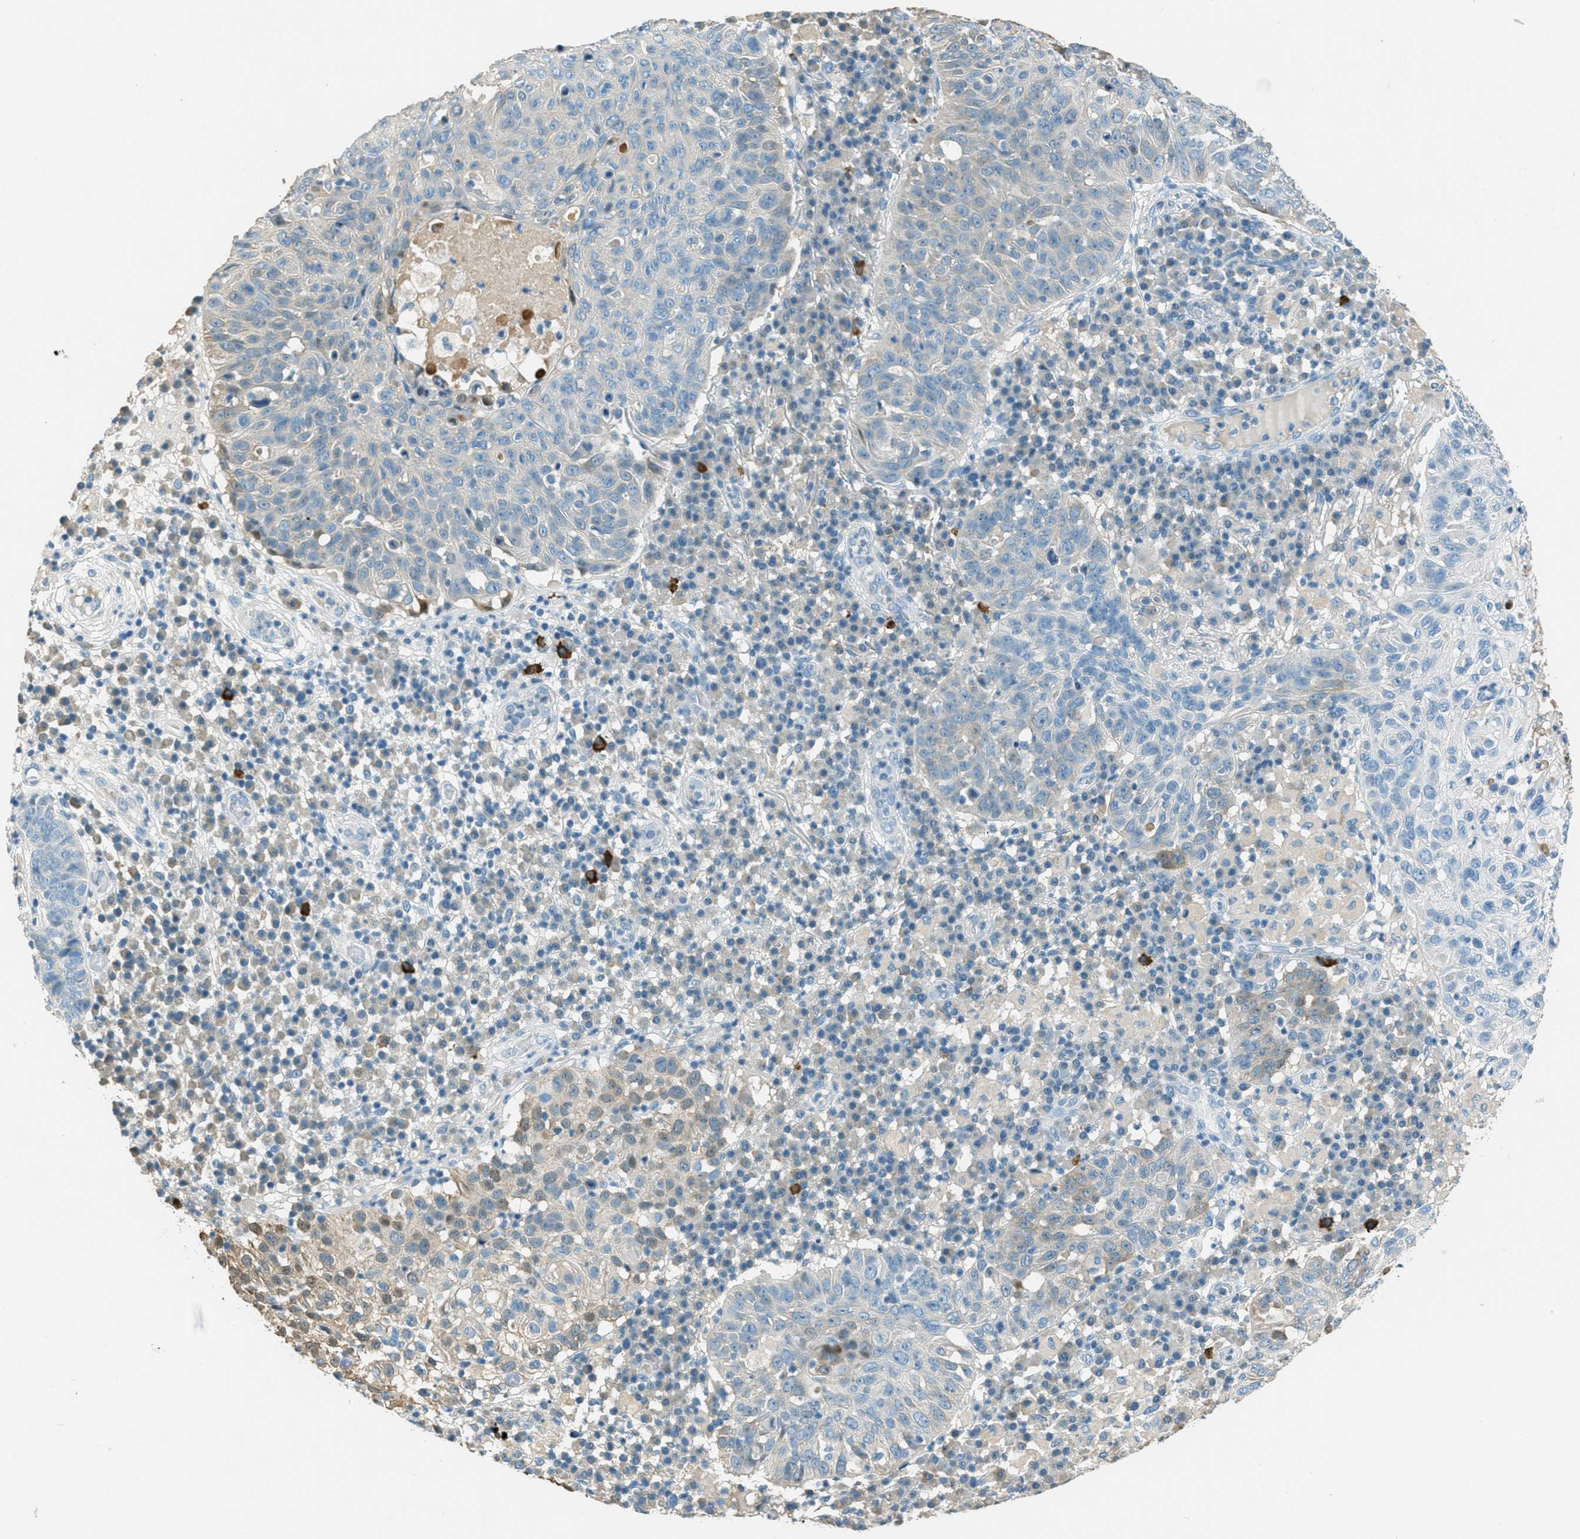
{"staining": {"intensity": "weak", "quantity": "<25%", "location": "cytoplasmic/membranous"}, "tissue": "skin cancer", "cell_type": "Tumor cells", "image_type": "cancer", "snomed": [{"axis": "morphology", "description": "Squamous cell carcinoma in situ, NOS"}, {"axis": "morphology", "description": "Squamous cell carcinoma, NOS"}, {"axis": "topography", "description": "Skin"}], "caption": "The photomicrograph reveals no staining of tumor cells in skin squamous cell carcinoma. (Brightfield microscopy of DAB (3,3'-diaminobenzidine) immunohistochemistry (IHC) at high magnification).", "gene": "MSLN", "patient": {"sex": "male", "age": 93}}